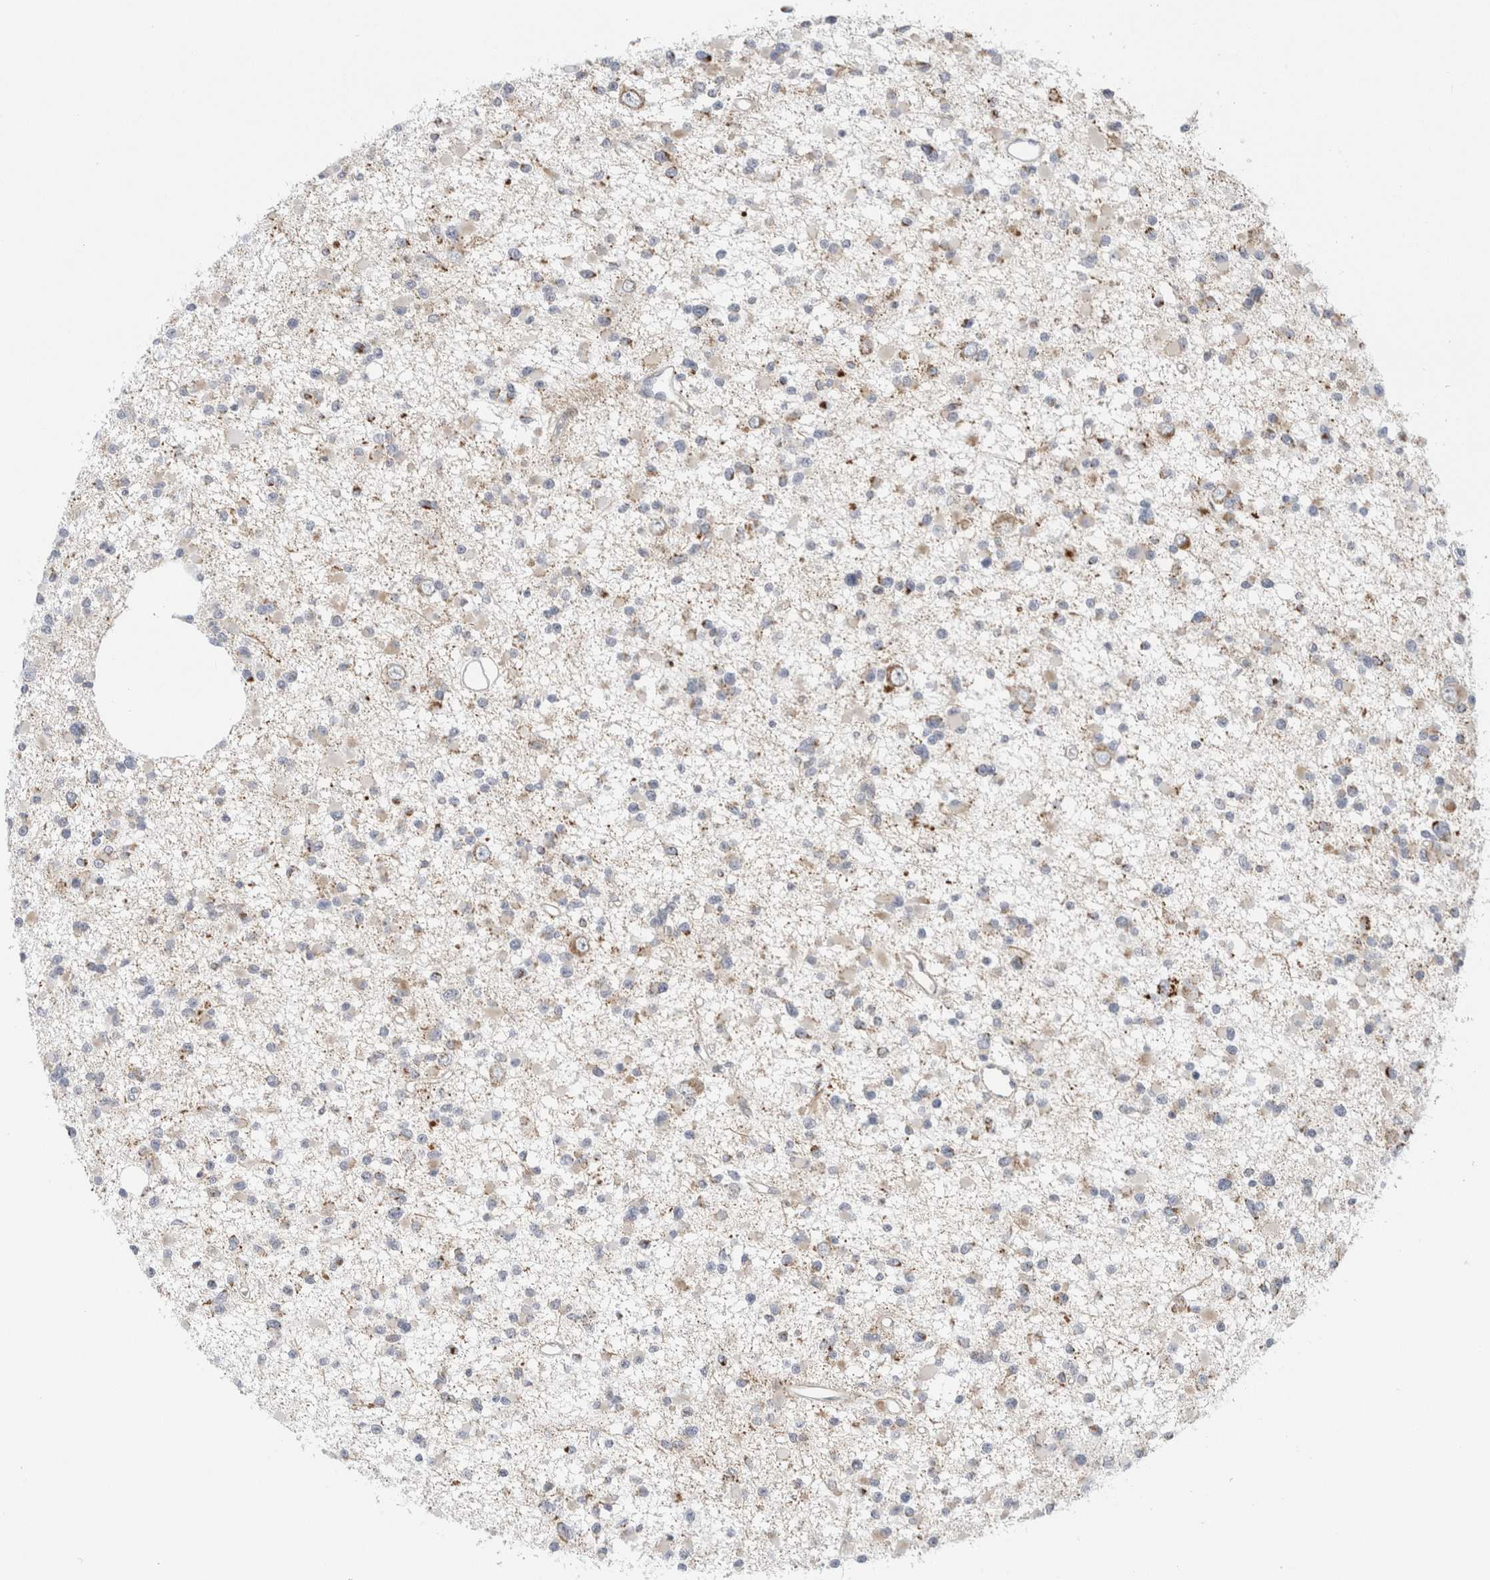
{"staining": {"intensity": "weak", "quantity": "<25%", "location": "cytoplasmic/membranous"}, "tissue": "glioma", "cell_type": "Tumor cells", "image_type": "cancer", "snomed": [{"axis": "morphology", "description": "Glioma, malignant, Low grade"}, {"axis": "topography", "description": "Brain"}], "caption": "Human low-grade glioma (malignant) stained for a protein using immunohistochemistry displays no positivity in tumor cells.", "gene": "FAHD1", "patient": {"sex": "female", "age": 22}}